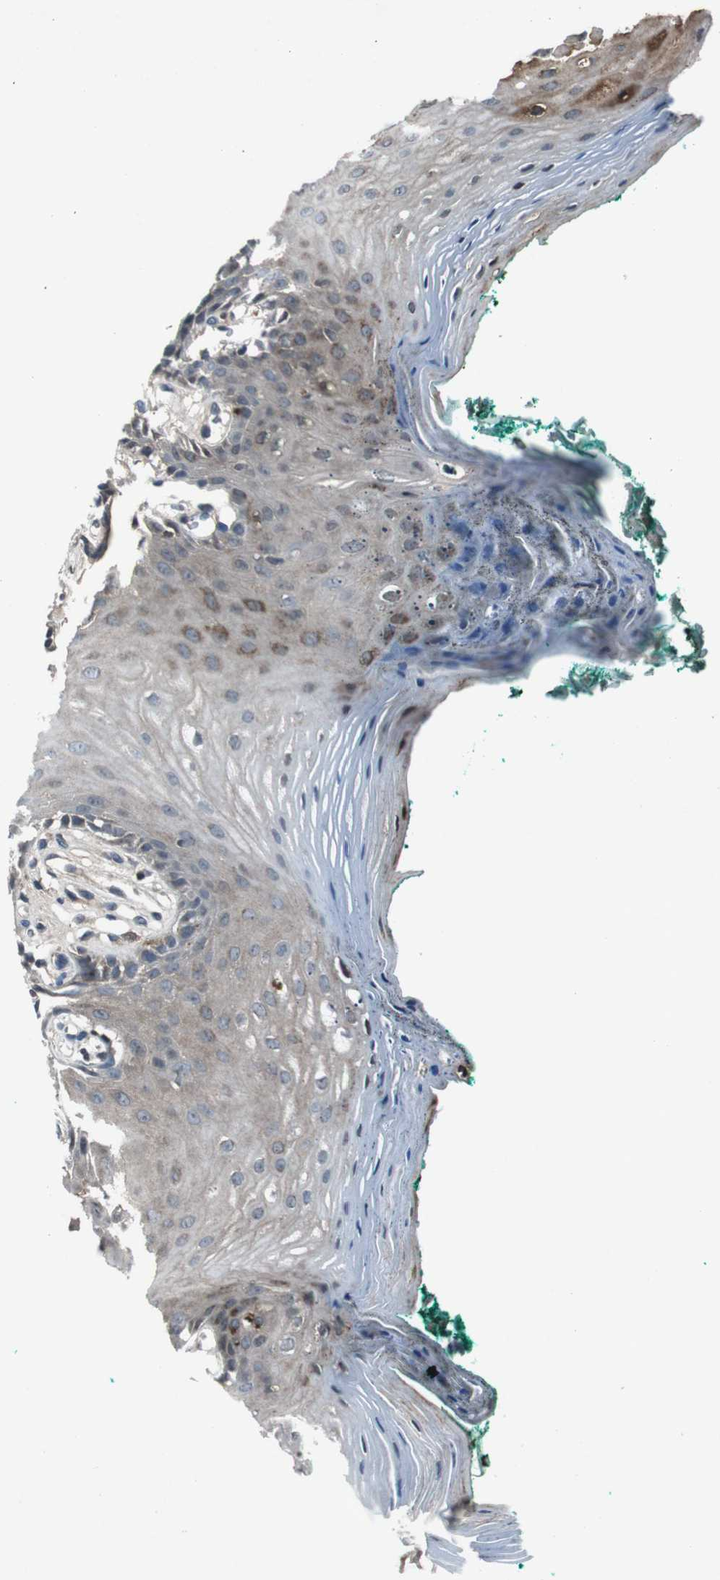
{"staining": {"intensity": "moderate", "quantity": "25%-75%", "location": "cytoplasmic/membranous"}, "tissue": "oral mucosa", "cell_type": "Squamous epithelial cells", "image_type": "normal", "snomed": [{"axis": "morphology", "description": "Normal tissue, NOS"}, {"axis": "topography", "description": "Skeletal muscle"}, {"axis": "topography", "description": "Oral tissue"}, {"axis": "topography", "description": "Peripheral nerve tissue"}], "caption": "Oral mucosa stained with DAB immunohistochemistry reveals medium levels of moderate cytoplasmic/membranous expression in approximately 25%-75% of squamous epithelial cells.", "gene": "UGT1A6", "patient": {"sex": "female", "age": 84}}